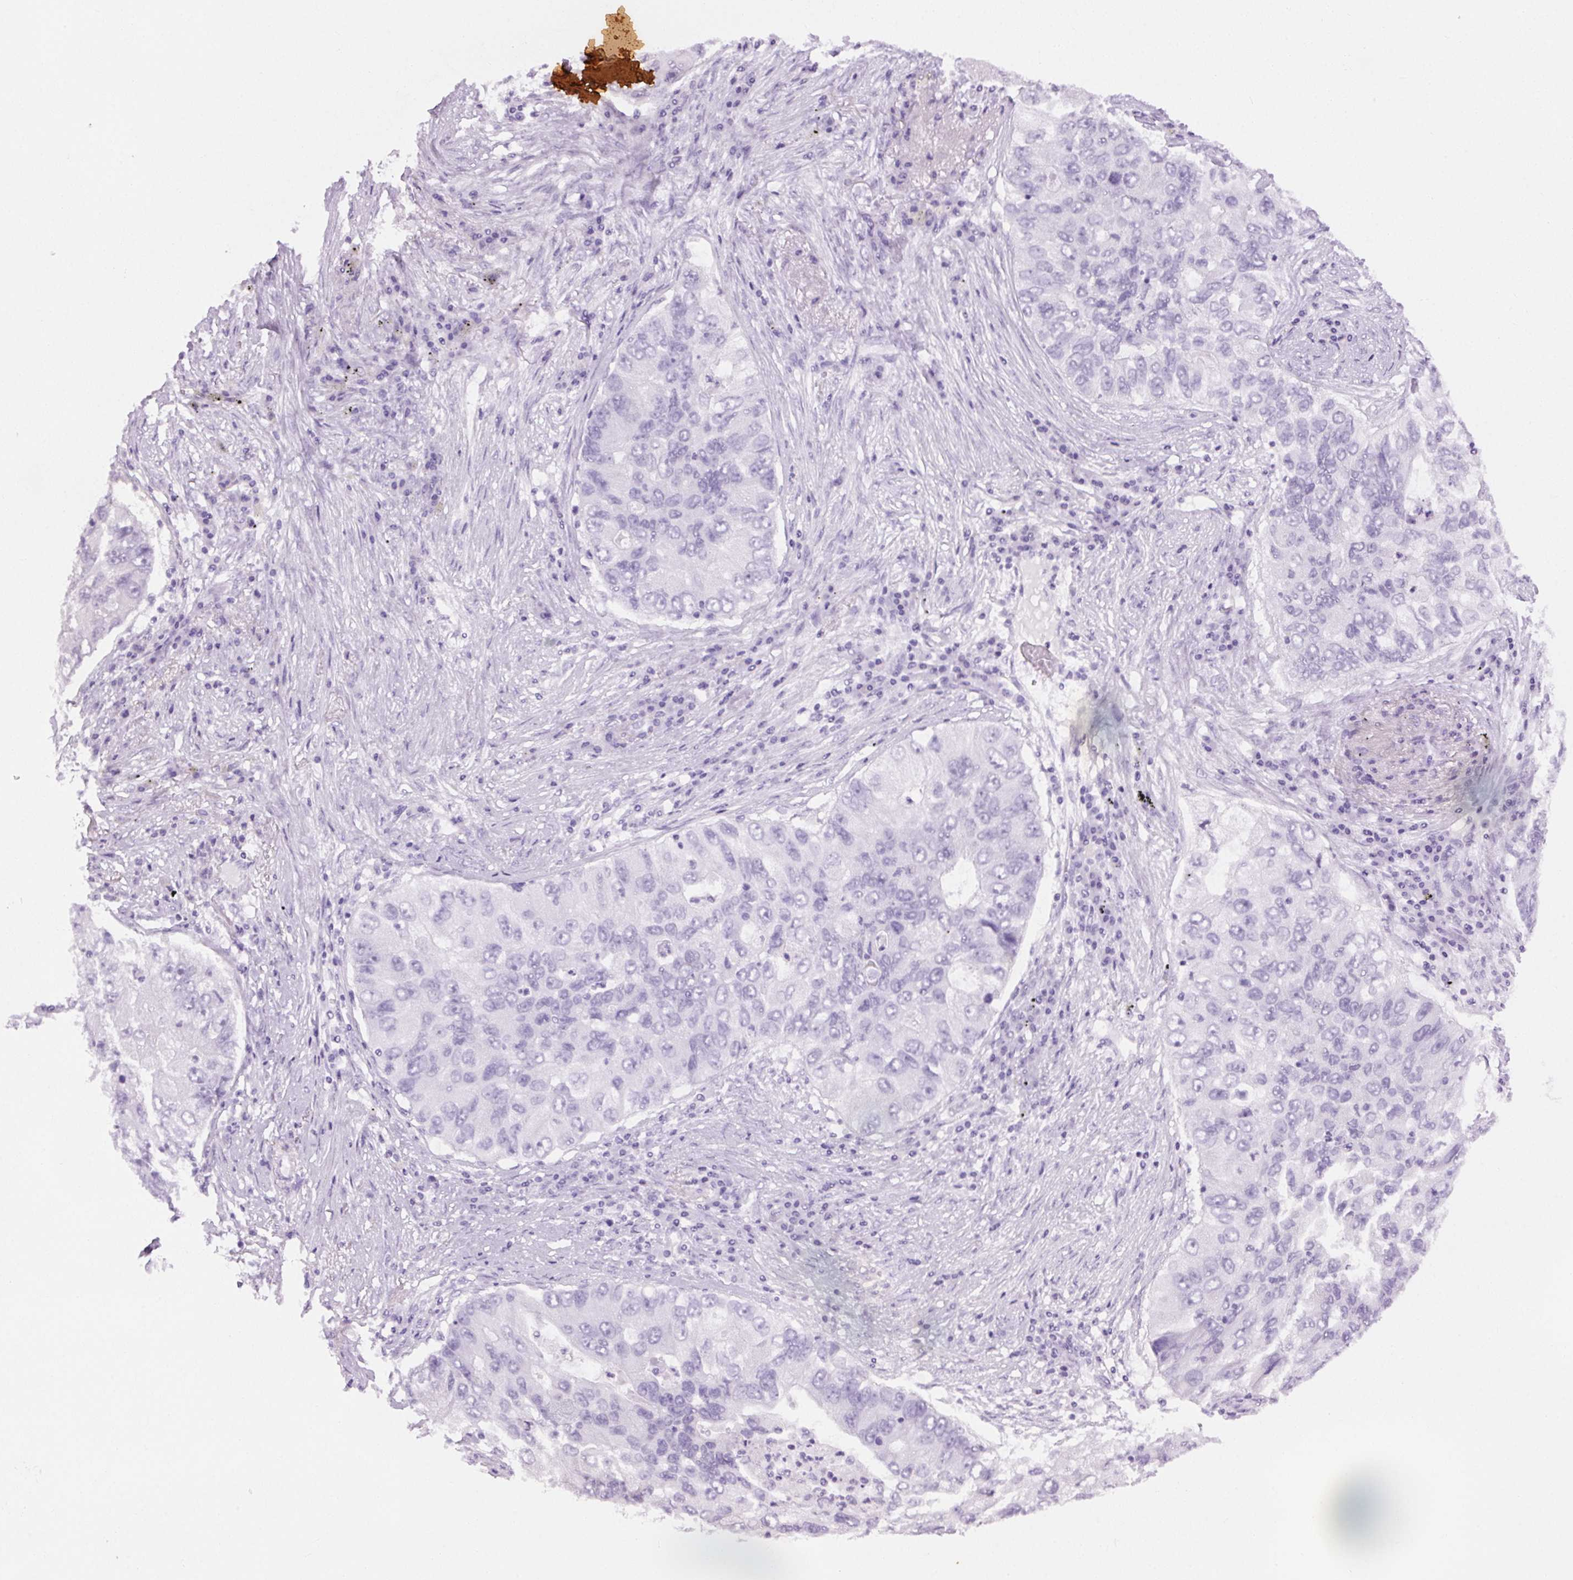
{"staining": {"intensity": "negative", "quantity": "none", "location": "none"}, "tissue": "lung cancer", "cell_type": "Tumor cells", "image_type": "cancer", "snomed": [{"axis": "morphology", "description": "Adenocarcinoma, NOS"}, {"axis": "morphology", "description": "Adenocarcinoma, metastatic, NOS"}, {"axis": "topography", "description": "Lymph node"}, {"axis": "topography", "description": "Lung"}], "caption": "Lung cancer (metastatic adenocarcinoma) was stained to show a protein in brown. There is no significant expression in tumor cells.", "gene": "BEND2", "patient": {"sex": "female", "age": 54}}